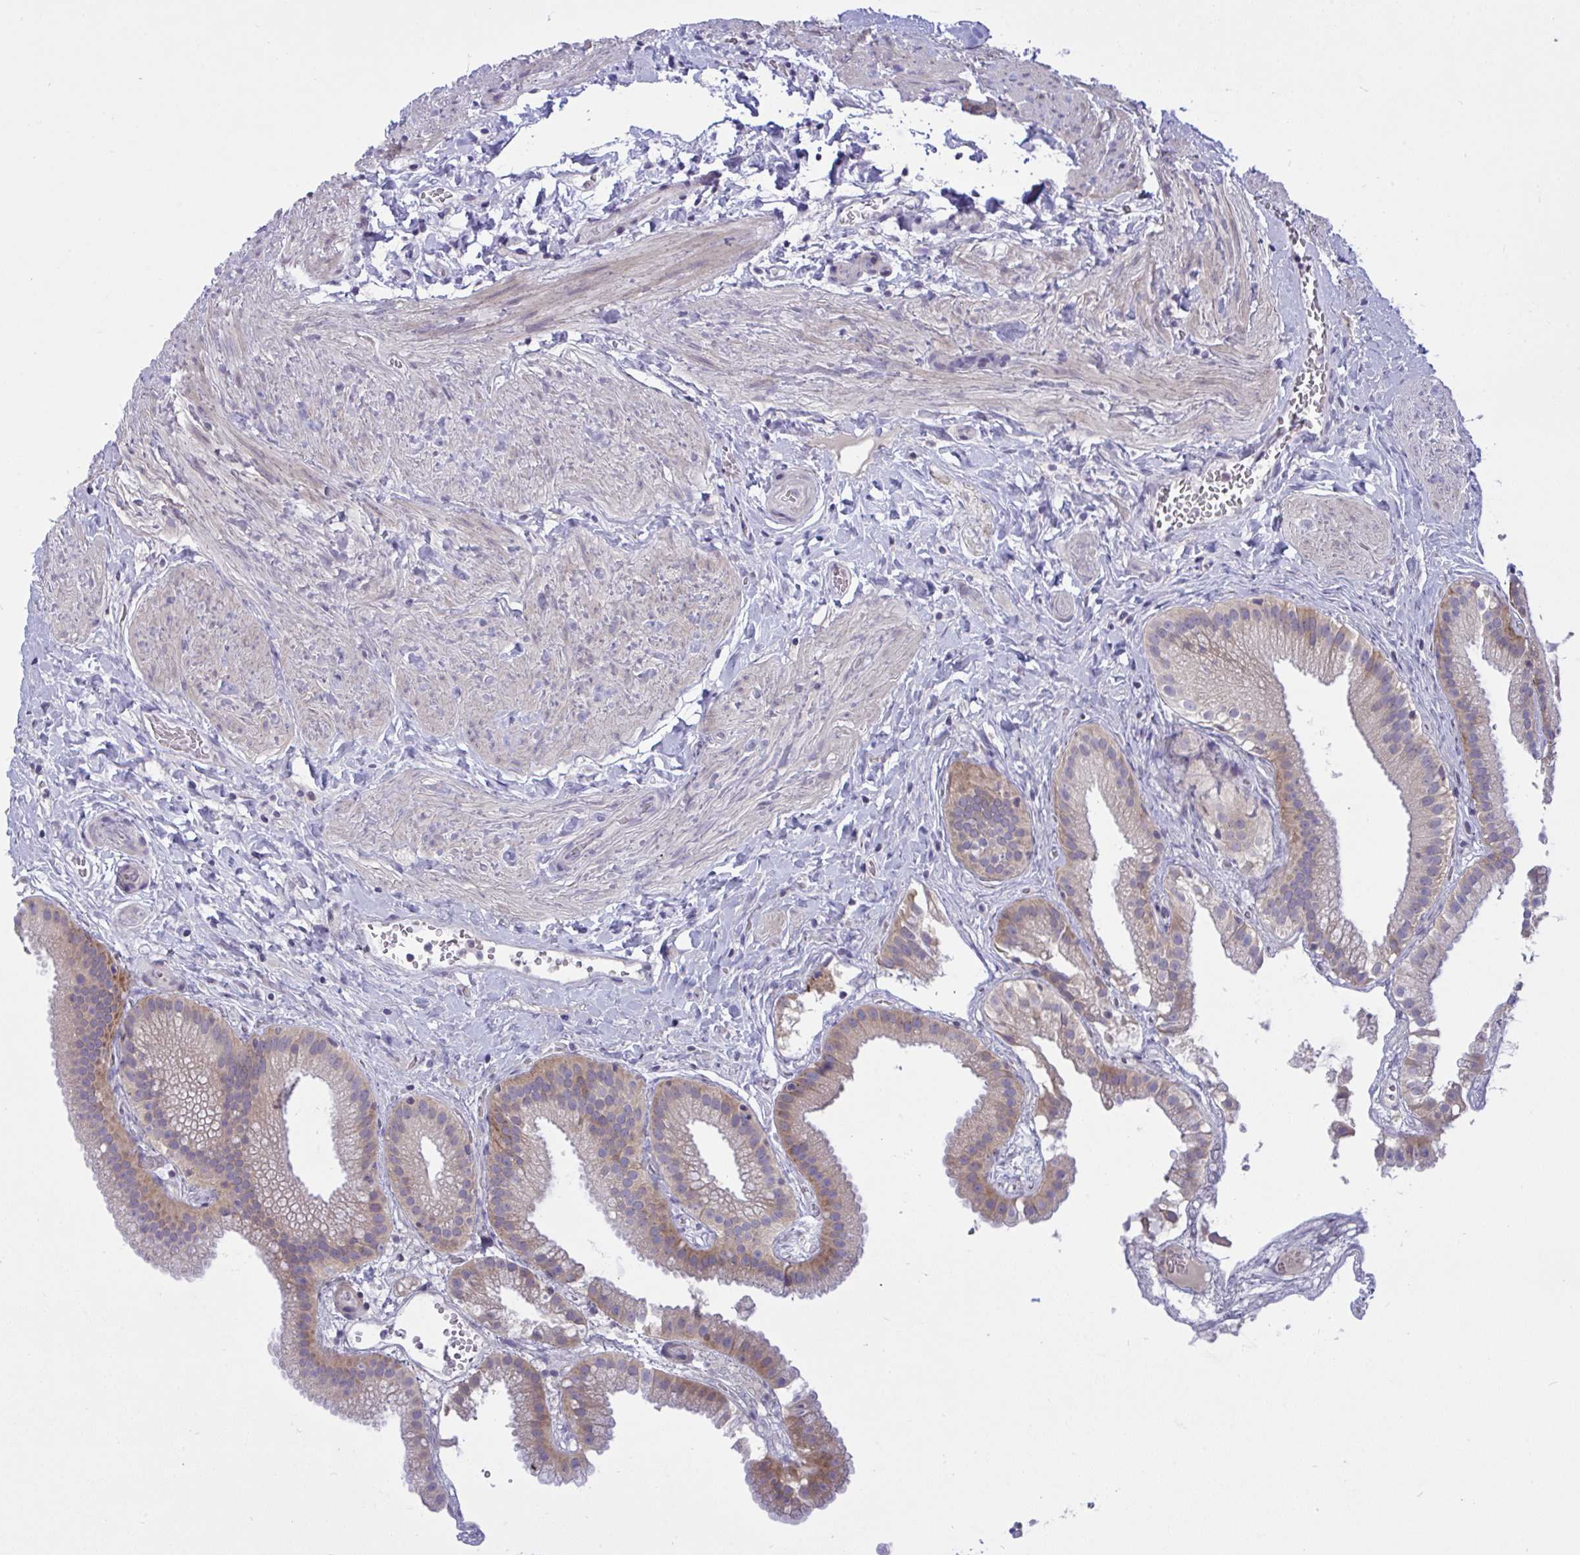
{"staining": {"intensity": "moderate", "quantity": "25%-75%", "location": "cytoplasmic/membranous"}, "tissue": "gallbladder", "cell_type": "Glandular cells", "image_type": "normal", "snomed": [{"axis": "morphology", "description": "Normal tissue, NOS"}, {"axis": "topography", "description": "Gallbladder"}], "caption": "Human gallbladder stained for a protein (brown) reveals moderate cytoplasmic/membranous positive positivity in about 25%-75% of glandular cells.", "gene": "TMEM41A", "patient": {"sex": "female", "age": 63}}